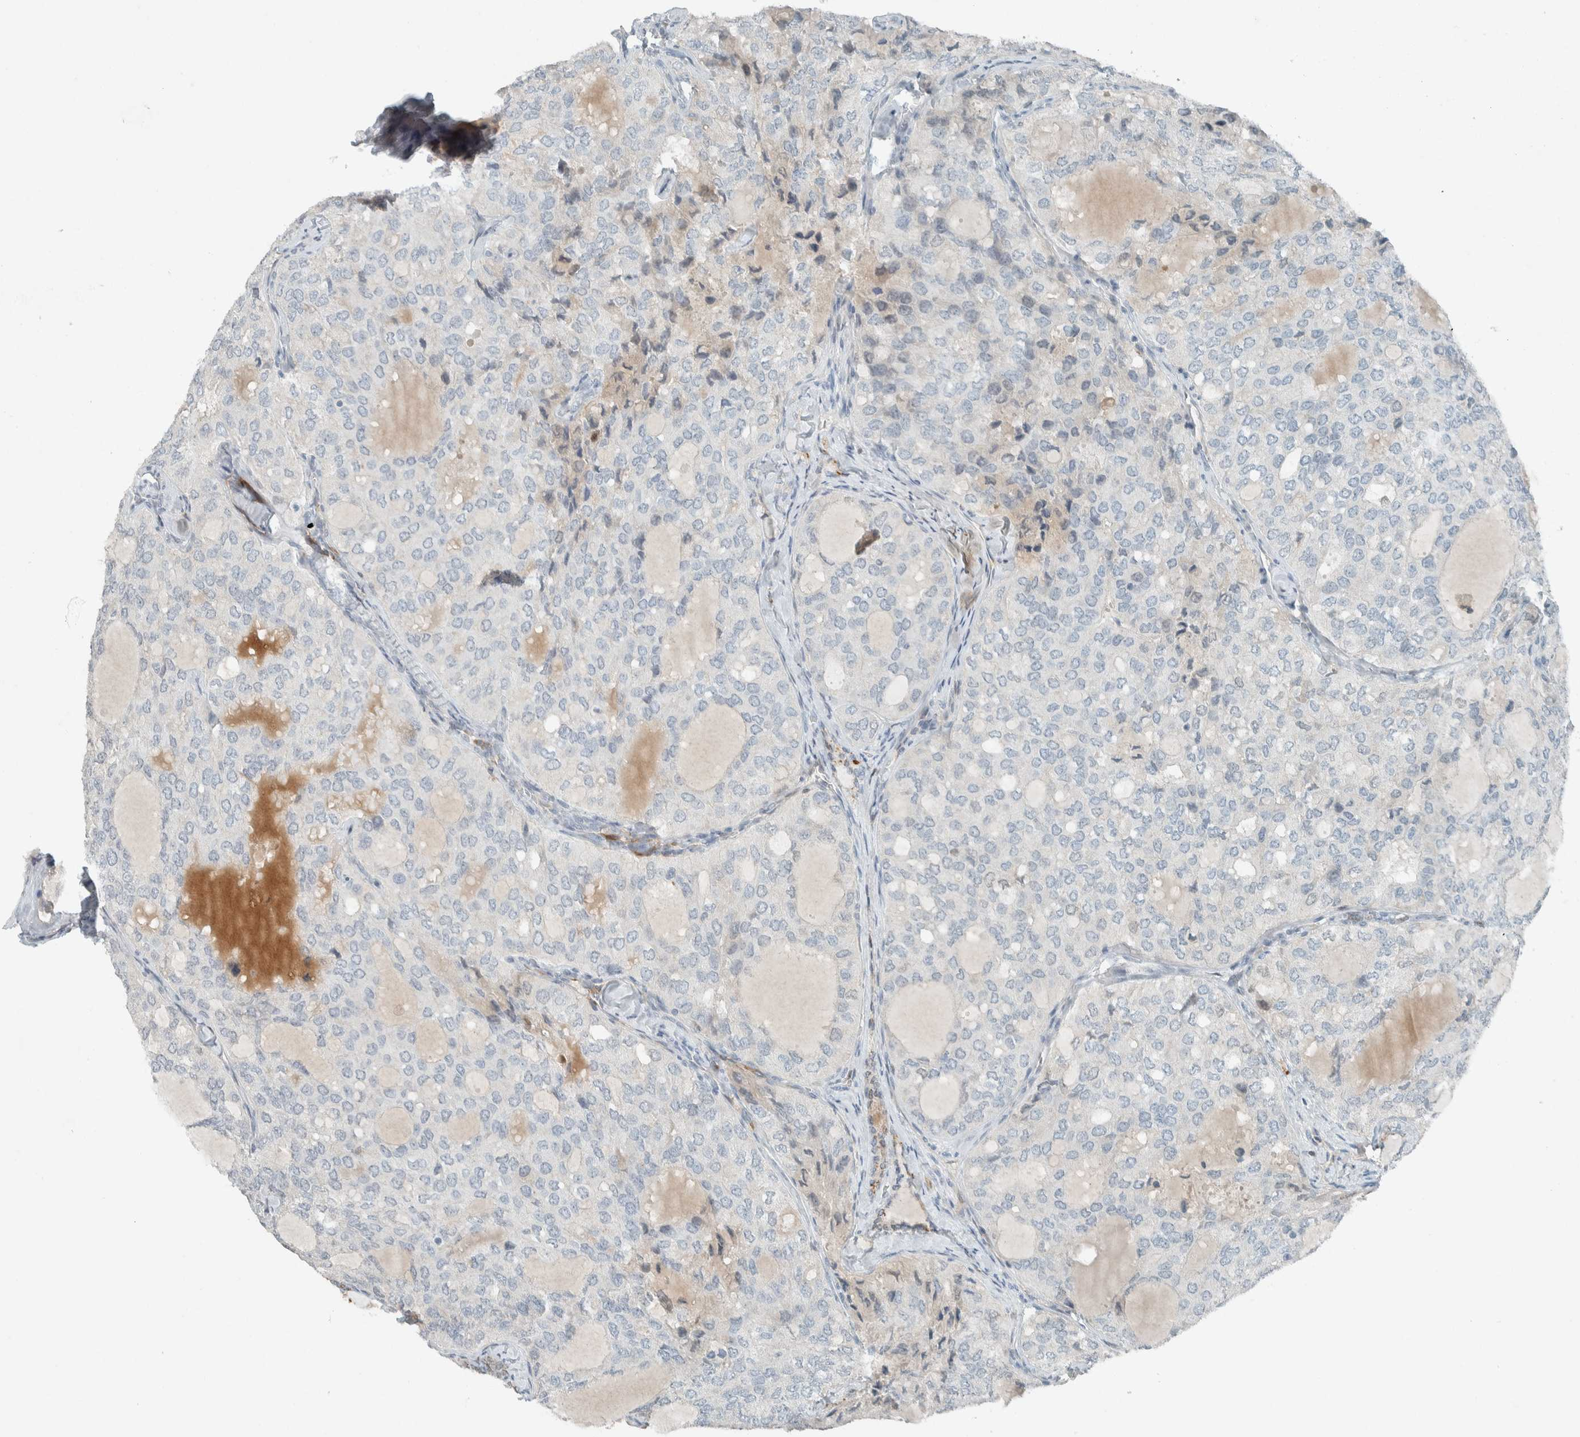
{"staining": {"intensity": "negative", "quantity": "none", "location": "none"}, "tissue": "thyroid cancer", "cell_type": "Tumor cells", "image_type": "cancer", "snomed": [{"axis": "morphology", "description": "Follicular adenoma carcinoma, NOS"}, {"axis": "topography", "description": "Thyroid gland"}], "caption": "Tumor cells show no significant positivity in thyroid cancer (follicular adenoma carcinoma).", "gene": "CERCAM", "patient": {"sex": "male", "age": 75}}